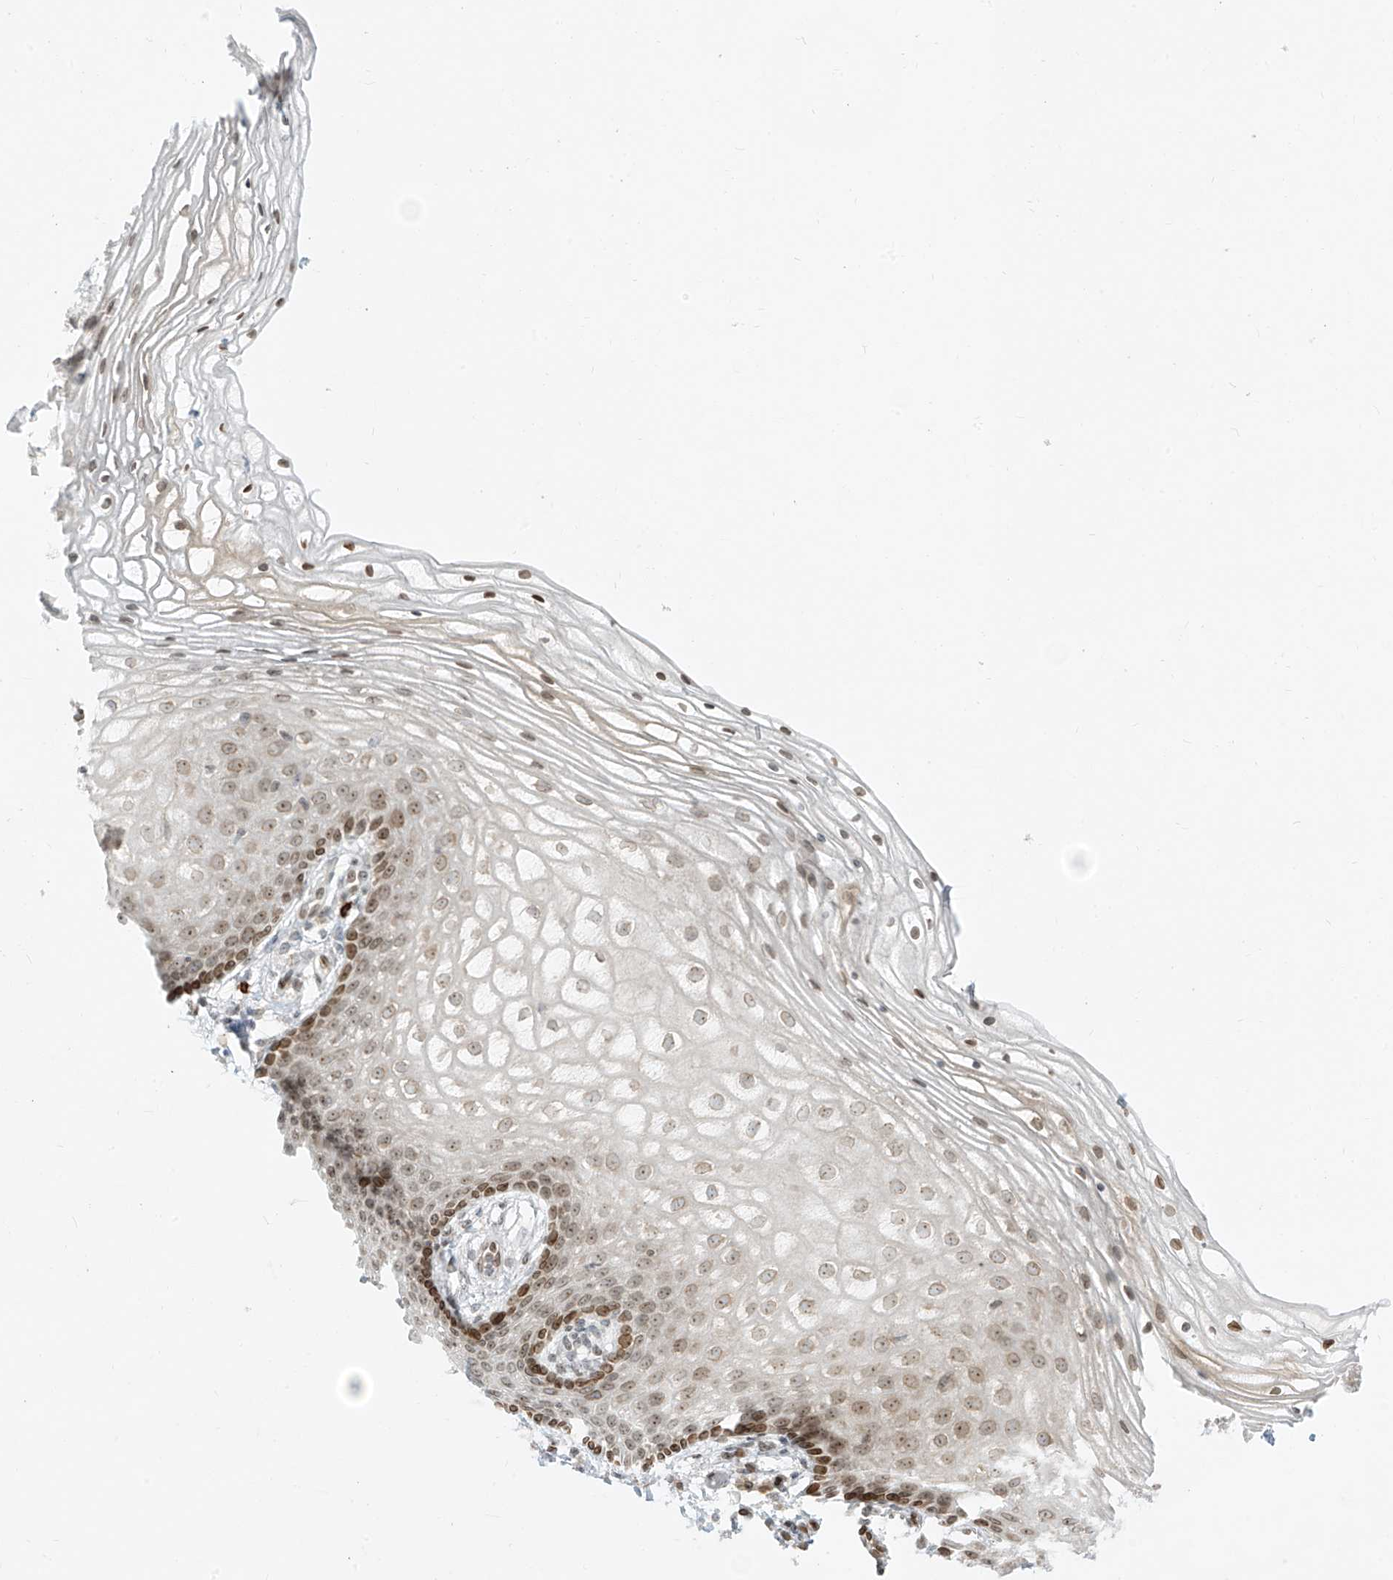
{"staining": {"intensity": "moderate", "quantity": "25%-75%", "location": "nuclear"}, "tissue": "vagina", "cell_type": "Squamous epithelial cells", "image_type": "normal", "snomed": [{"axis": "morphology", "description": "Normal tissue, NOS"}, {"axis": "topography", "description": "Vagina"}], "caption": "A brown stain shows moderate nuclear positivity of a protein in squamous epithelial cells of unremarkable human vagina.", "gene": "SAMD15", "patient": {"sex": "female", "age": 60}}